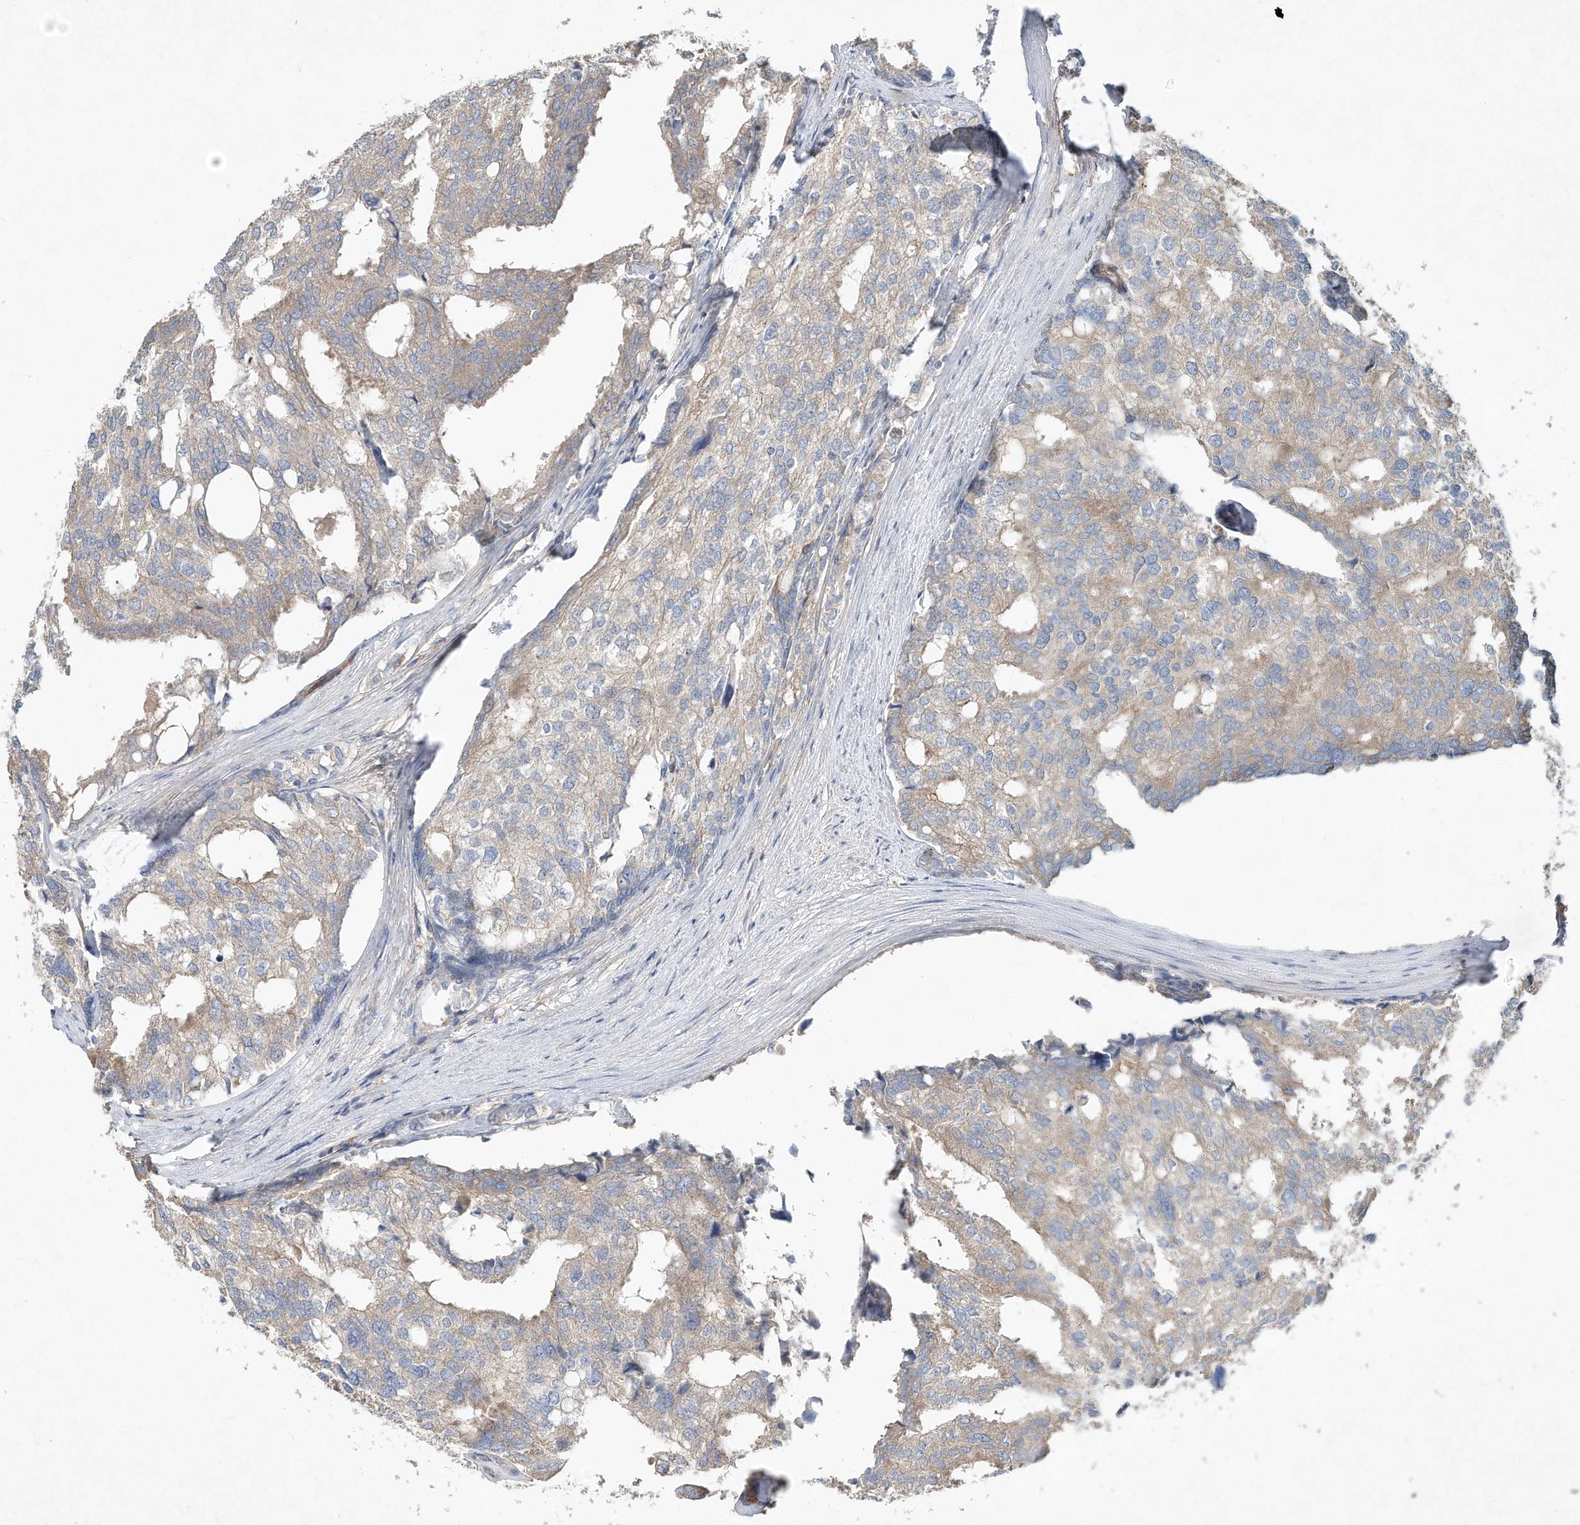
{"staining": {"intensity": "negative", "quantity": "none", "location": "none"}, "tissue": "prostate cancer", "cell_type": "Tumor cells", "image_type": "cancer", "snomed": [{"axis": "morphology", "description": "Adenocarcinoma, High grade"}, {"axis": "topography", "description": "Prostate"}], "caption": "There is no significant staining in tumor cells of prostate high-grade adenocarcinoma.", "gene": "HTR5A", "patient": {"sex": "male", "age": 50}}